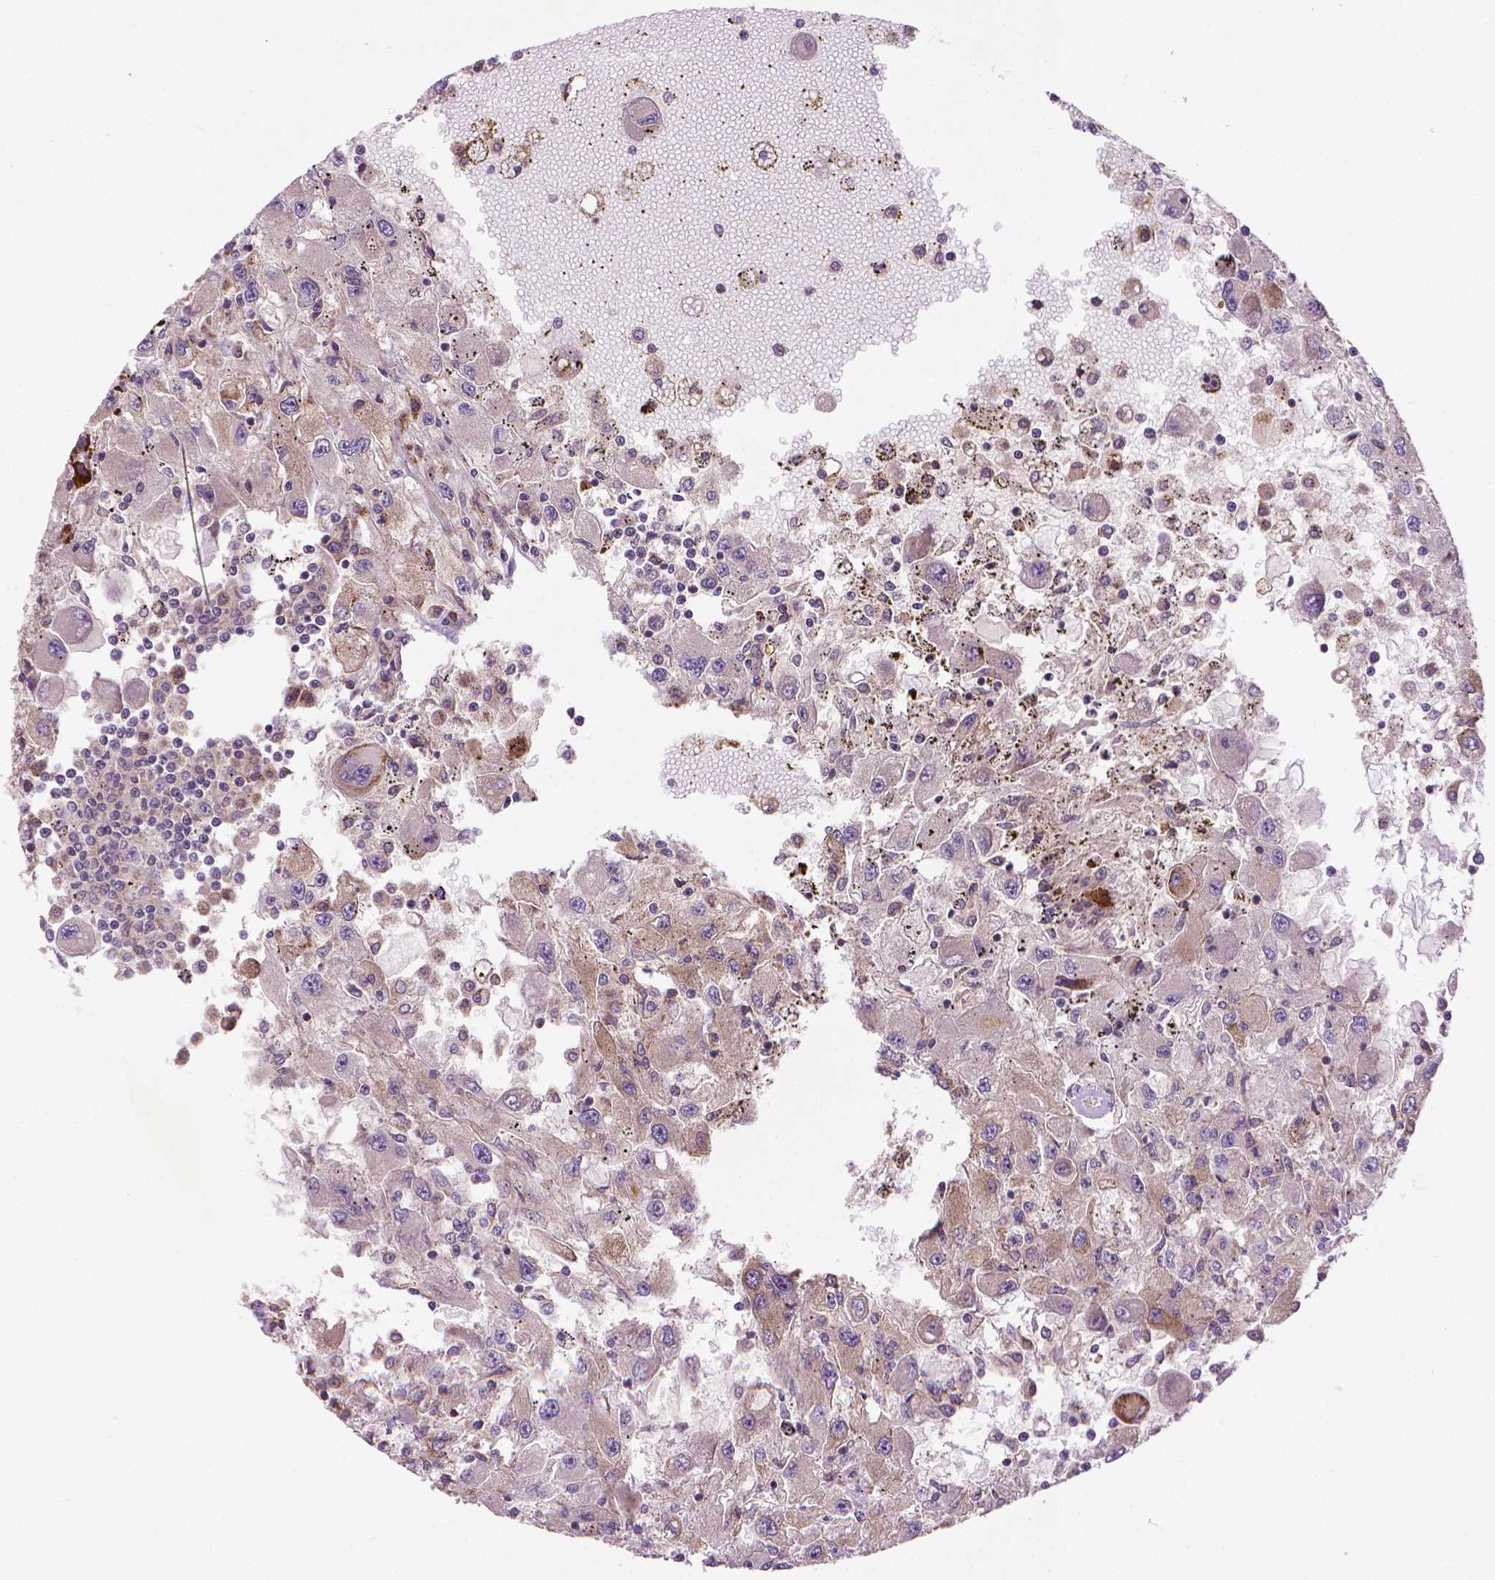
{"staining": {"intensity": "weak", "quantity": "<25%", "location": "cytoplasmic/membranous"}, "tissue": "renal cancer", "cell_type": "Tumor cells", "image_type": "cancer", "snomed": [{"axis": "morphology", "description": "Adenocarcinoma, NOS"}, {"axis": "topography", "description": "Kidney"}], "caption": "Immunohistochemistry image of human adenocarcinoma (renal) stained for a protein (brown), which exhibits no staining in tumor cells.", "gene": "MYH14", "patient": {"sex": "female", "age": 67}}